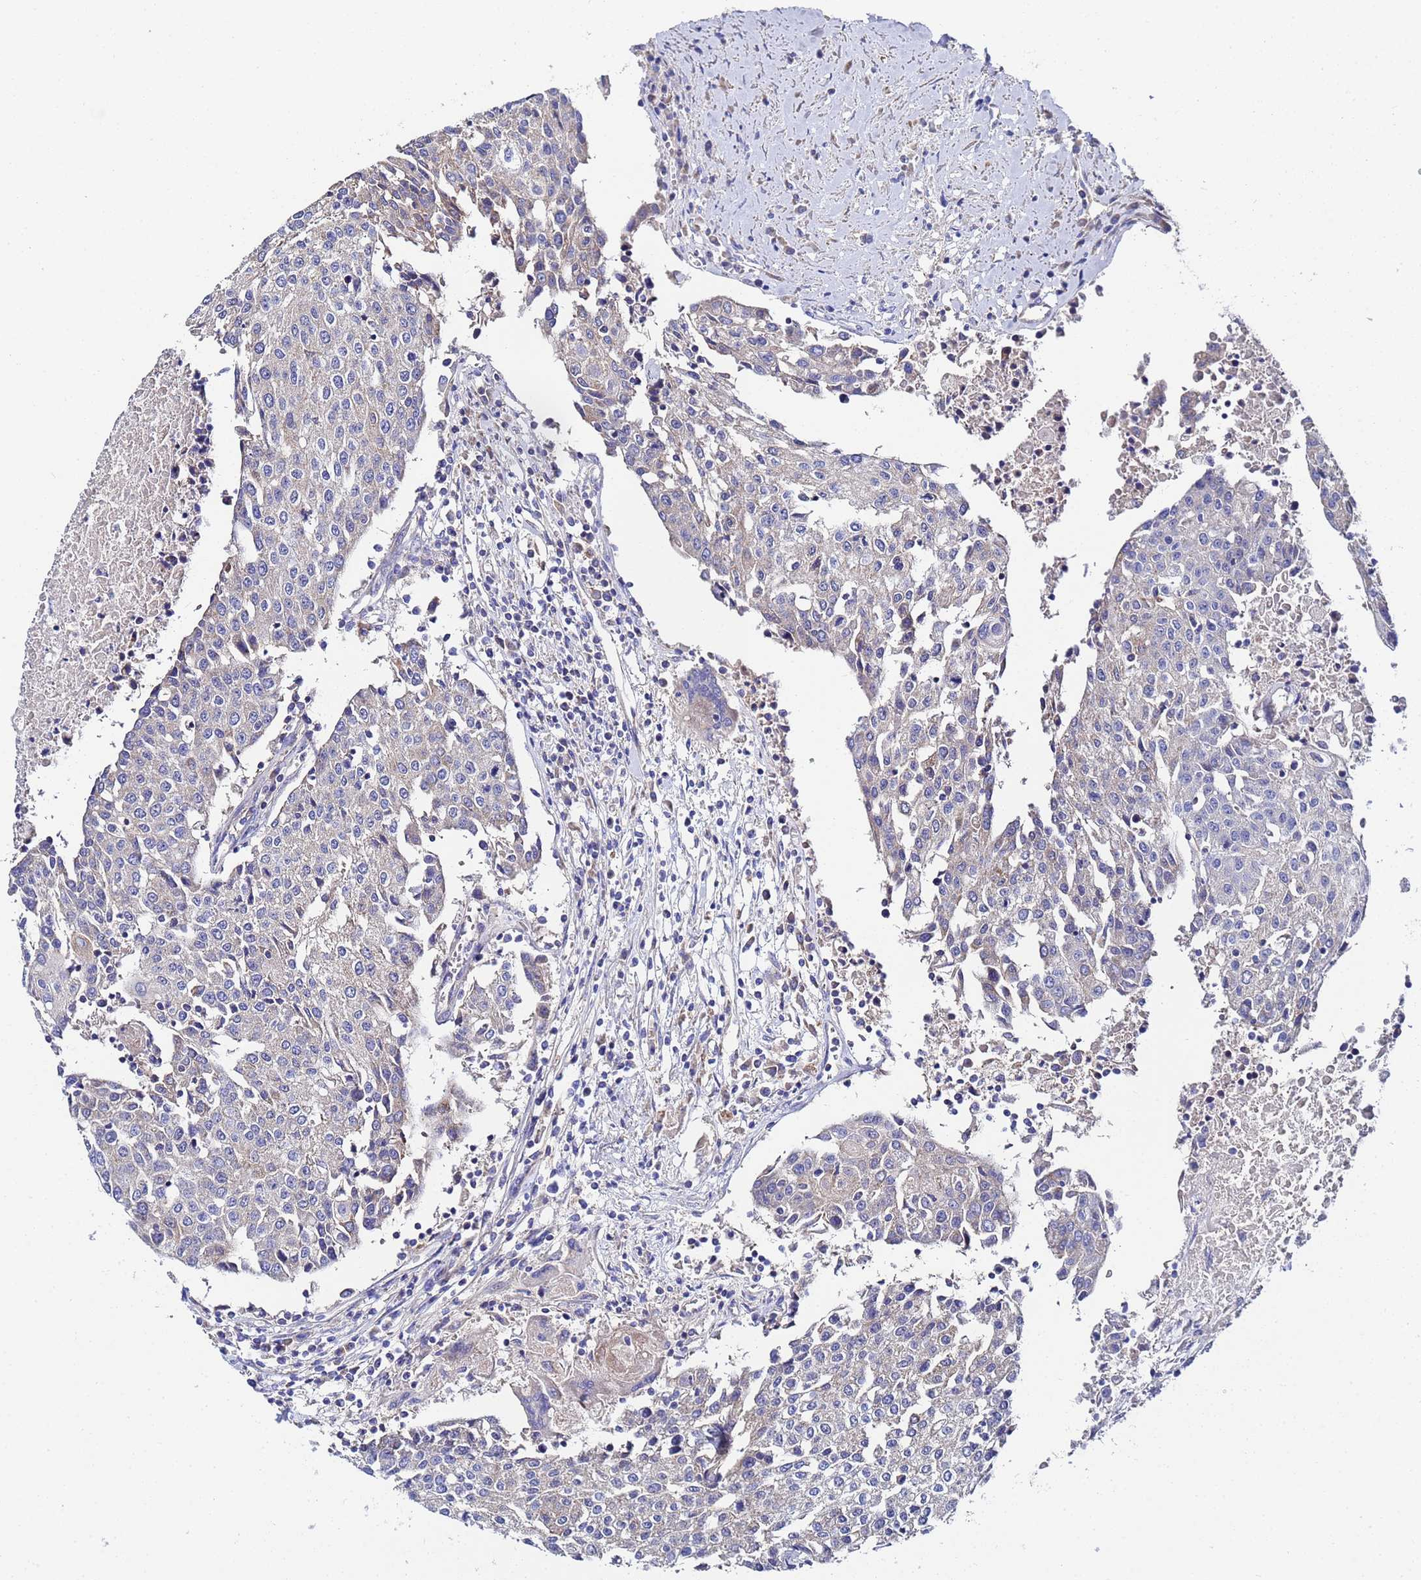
{"staining": {"intensity": "negative", "quantity": "none", "location": "none"}, "tissue": "urothelial cancer", "cell_type": "Tumor cells", "image_type": "cancer", "snomed": [{"axis": "morphology", "description": "Urothelial carcinoma, High grade"}, {"axis": "topography", "description": "Urinary bladder"}], "caption": "Image shows no significant protein staining in tumor cells of urothelial cancer.", "gene": "FAHD2A", "patient": {"sex": "female", "age": 85}}